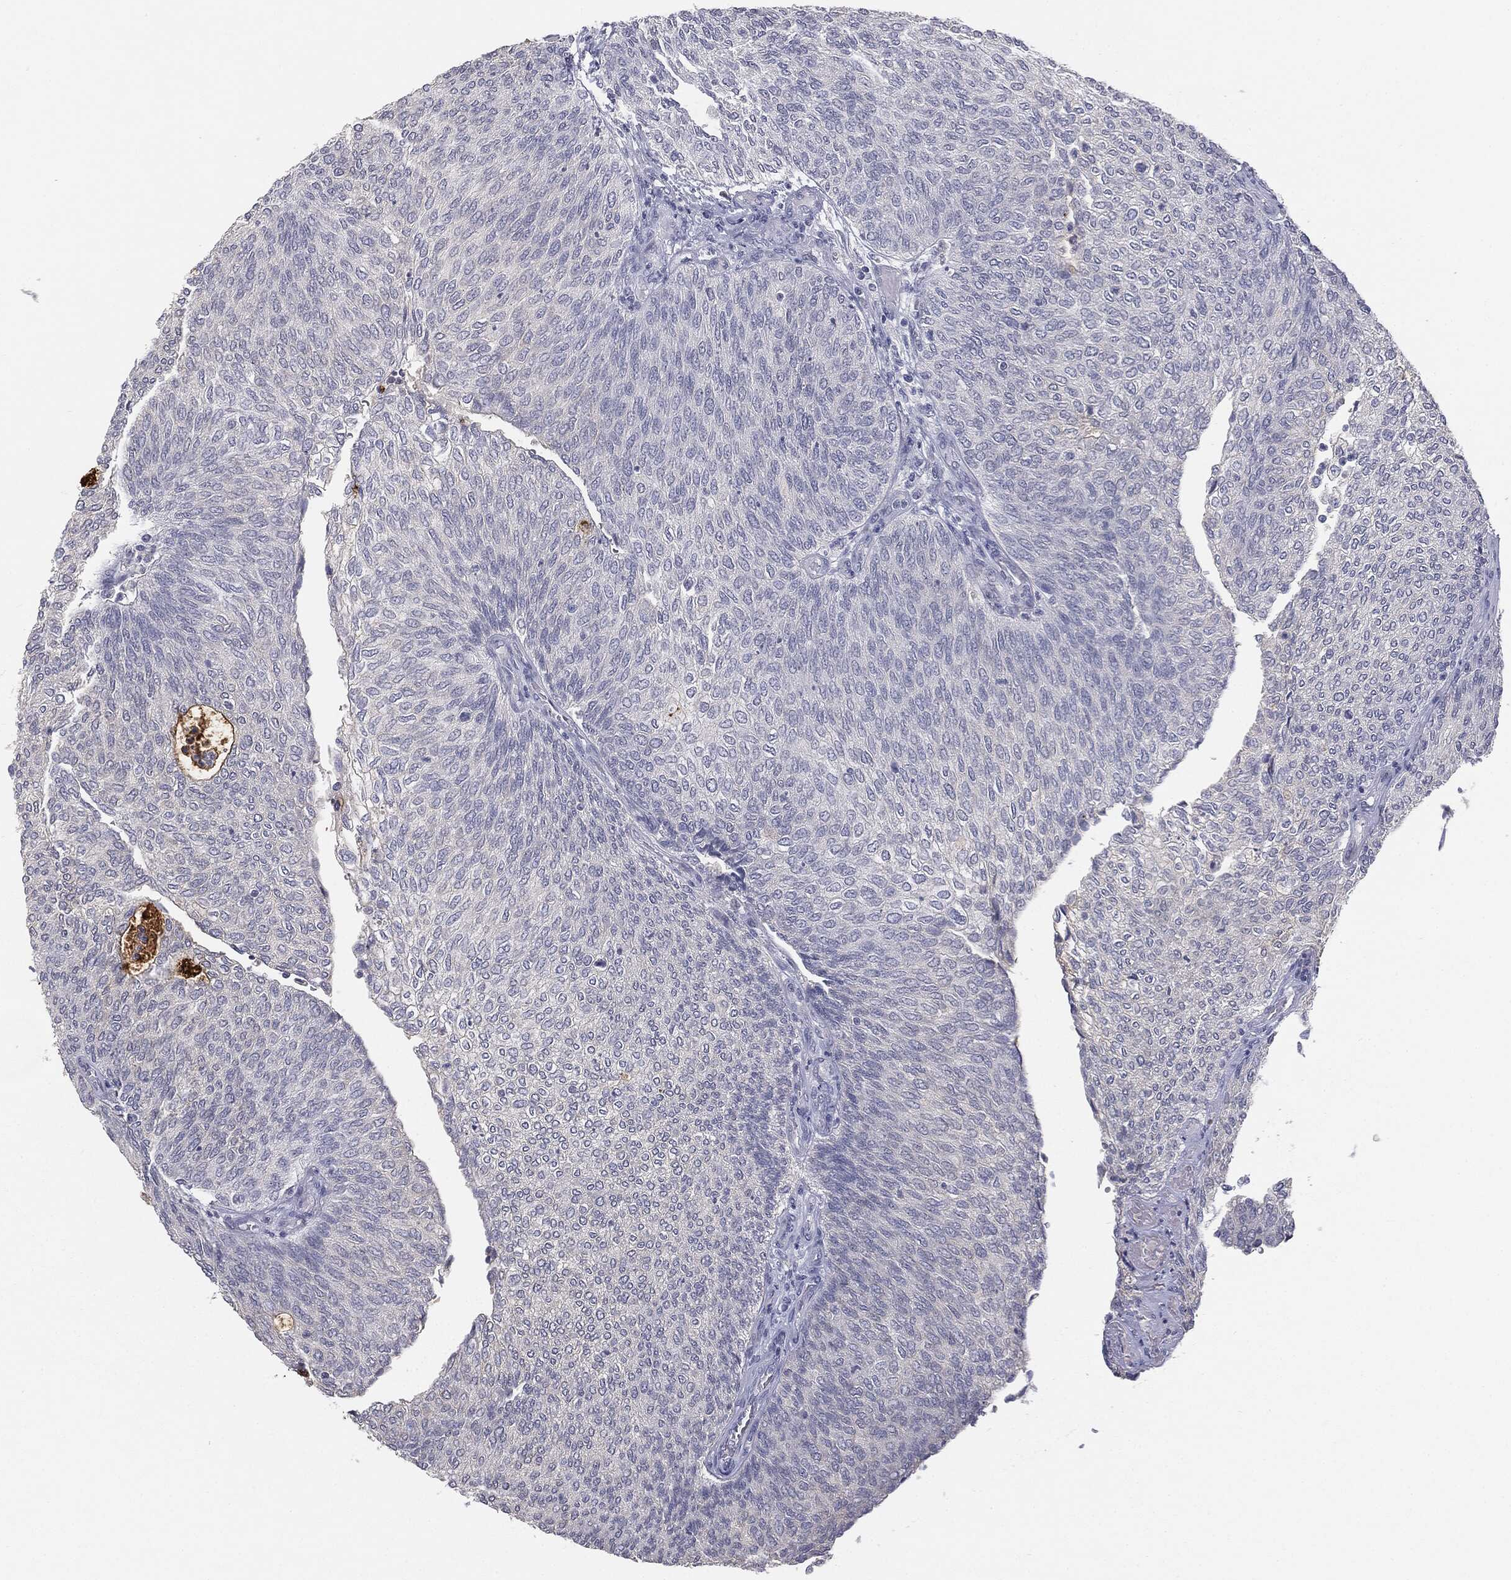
{"staining": {"intensity": "strong", "quantity": "<25%", "location": "cytoplasmic/membranous"}, "tissue": "urothelial cancer", "cell_type": "Tumor cells", "image_type": "cancer", "snomed": [{"axis": "morphology", "description": "Urothelial carcinoma, High grade"}, {"axis": "topography", "description": "Urinary bladder"}], "caption": "Immunohistochemistry of urothelial carcinoma (high-grade) displays medium levels of strong cytoplasmic/membranous expression in about <25% of tumor cells. The staining was performed using DAB, with brown indicating positive protein expression. Nuclei are stained blue with hematoxylin.", "gene": "MUC1", "patient": {"sex": "female", "age": 79}}